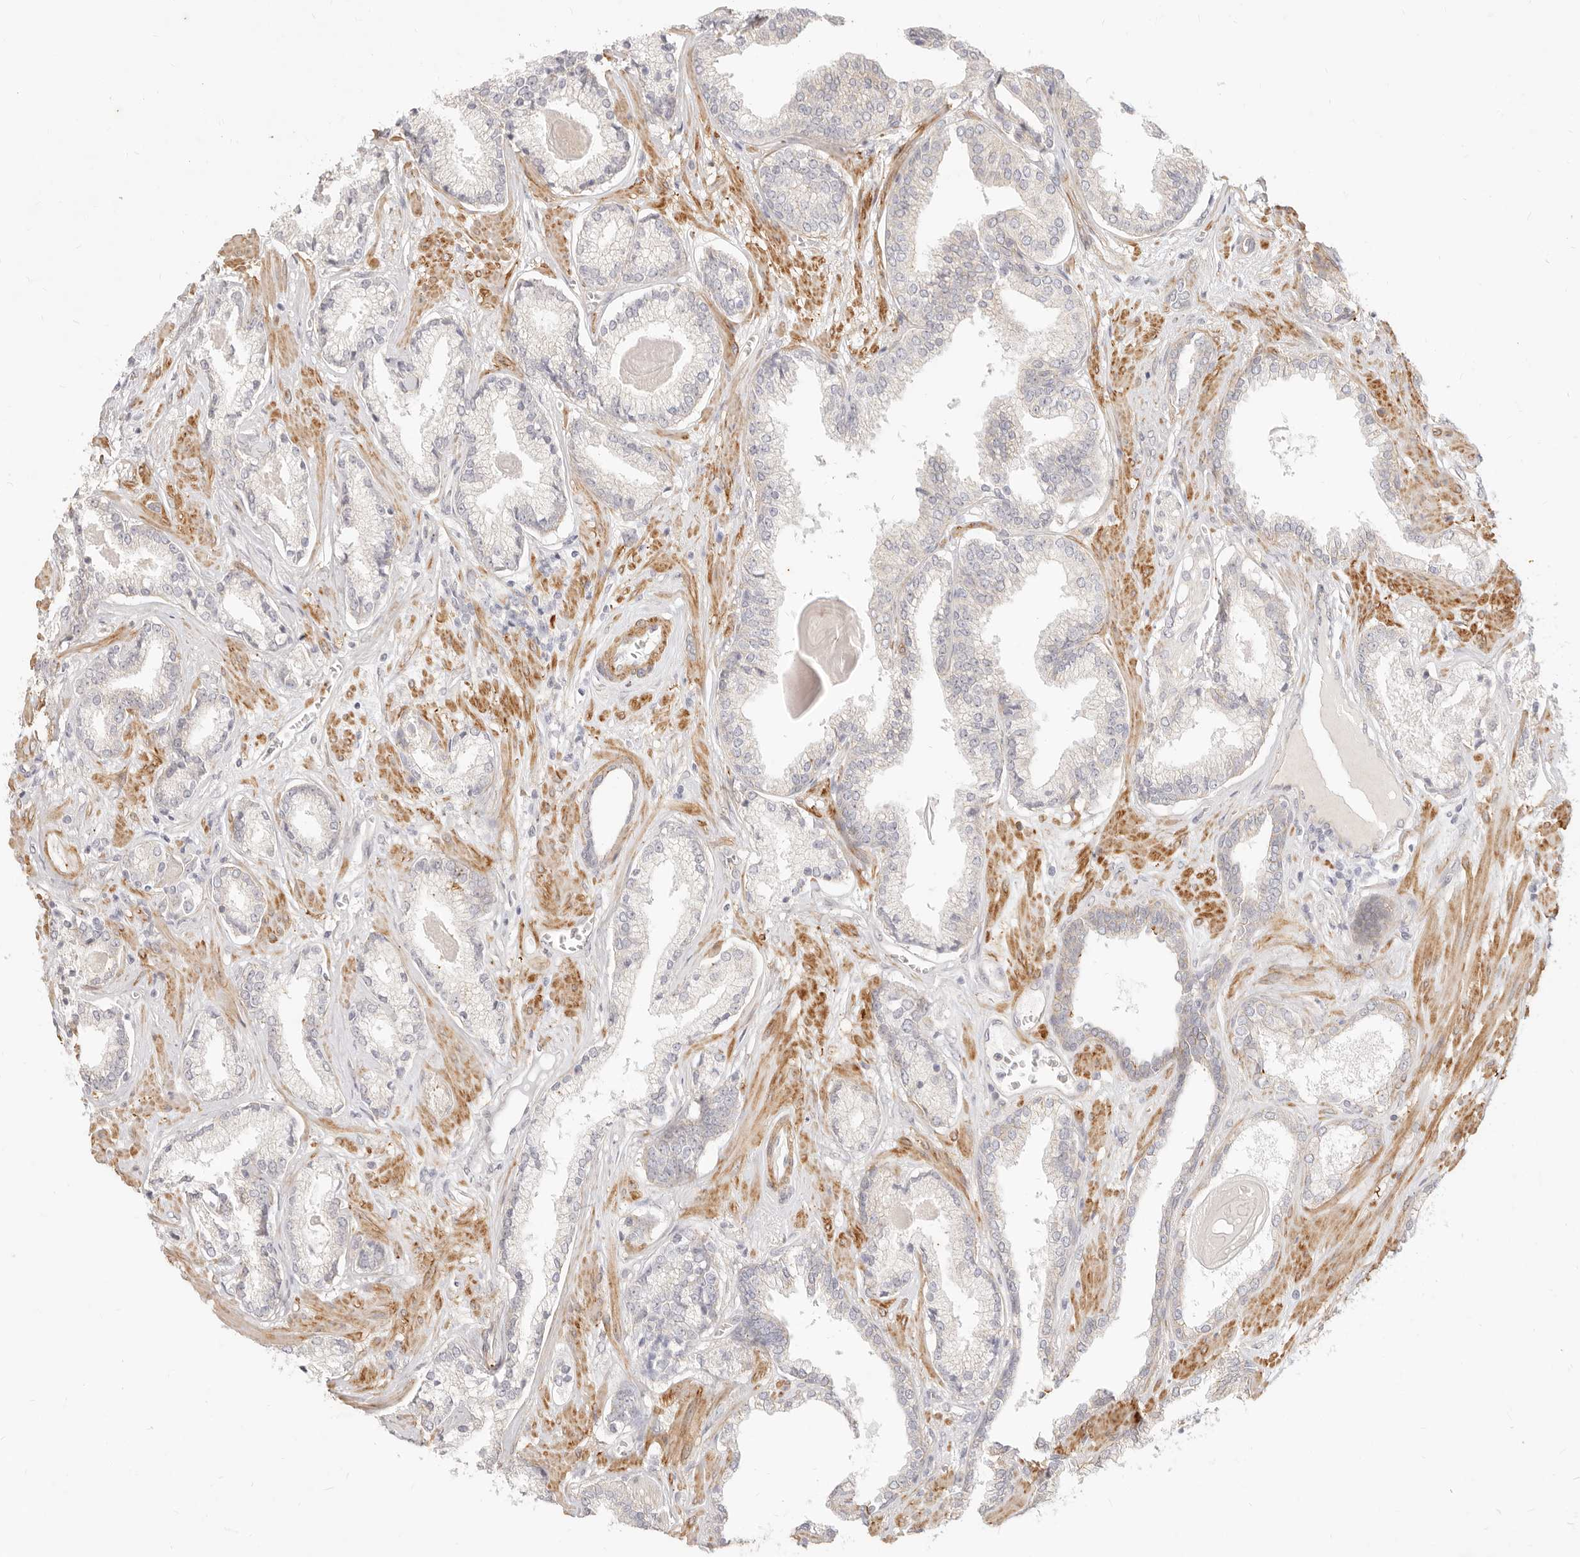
{"staining": {"intensity": "negative", "quantity": "none", "location": "none"}, "tissue": "prostate cancer", "cell_type": "Tumor cells", "image_type": "cancer", "snomed": [{"axis": "morphology", "description": "Adenocarcinoma, Low grade"}, {"axis": "topography", "description": "Prostate"}], "caption": "IHC image of neoplastic tissue: adenocarcinoma (low-grade) (prostate) stained with DAB reveals no significant protein positivity in tumor cells.", "gene": "UBXN10", "patient": {"sex": "male", "age": 70}}